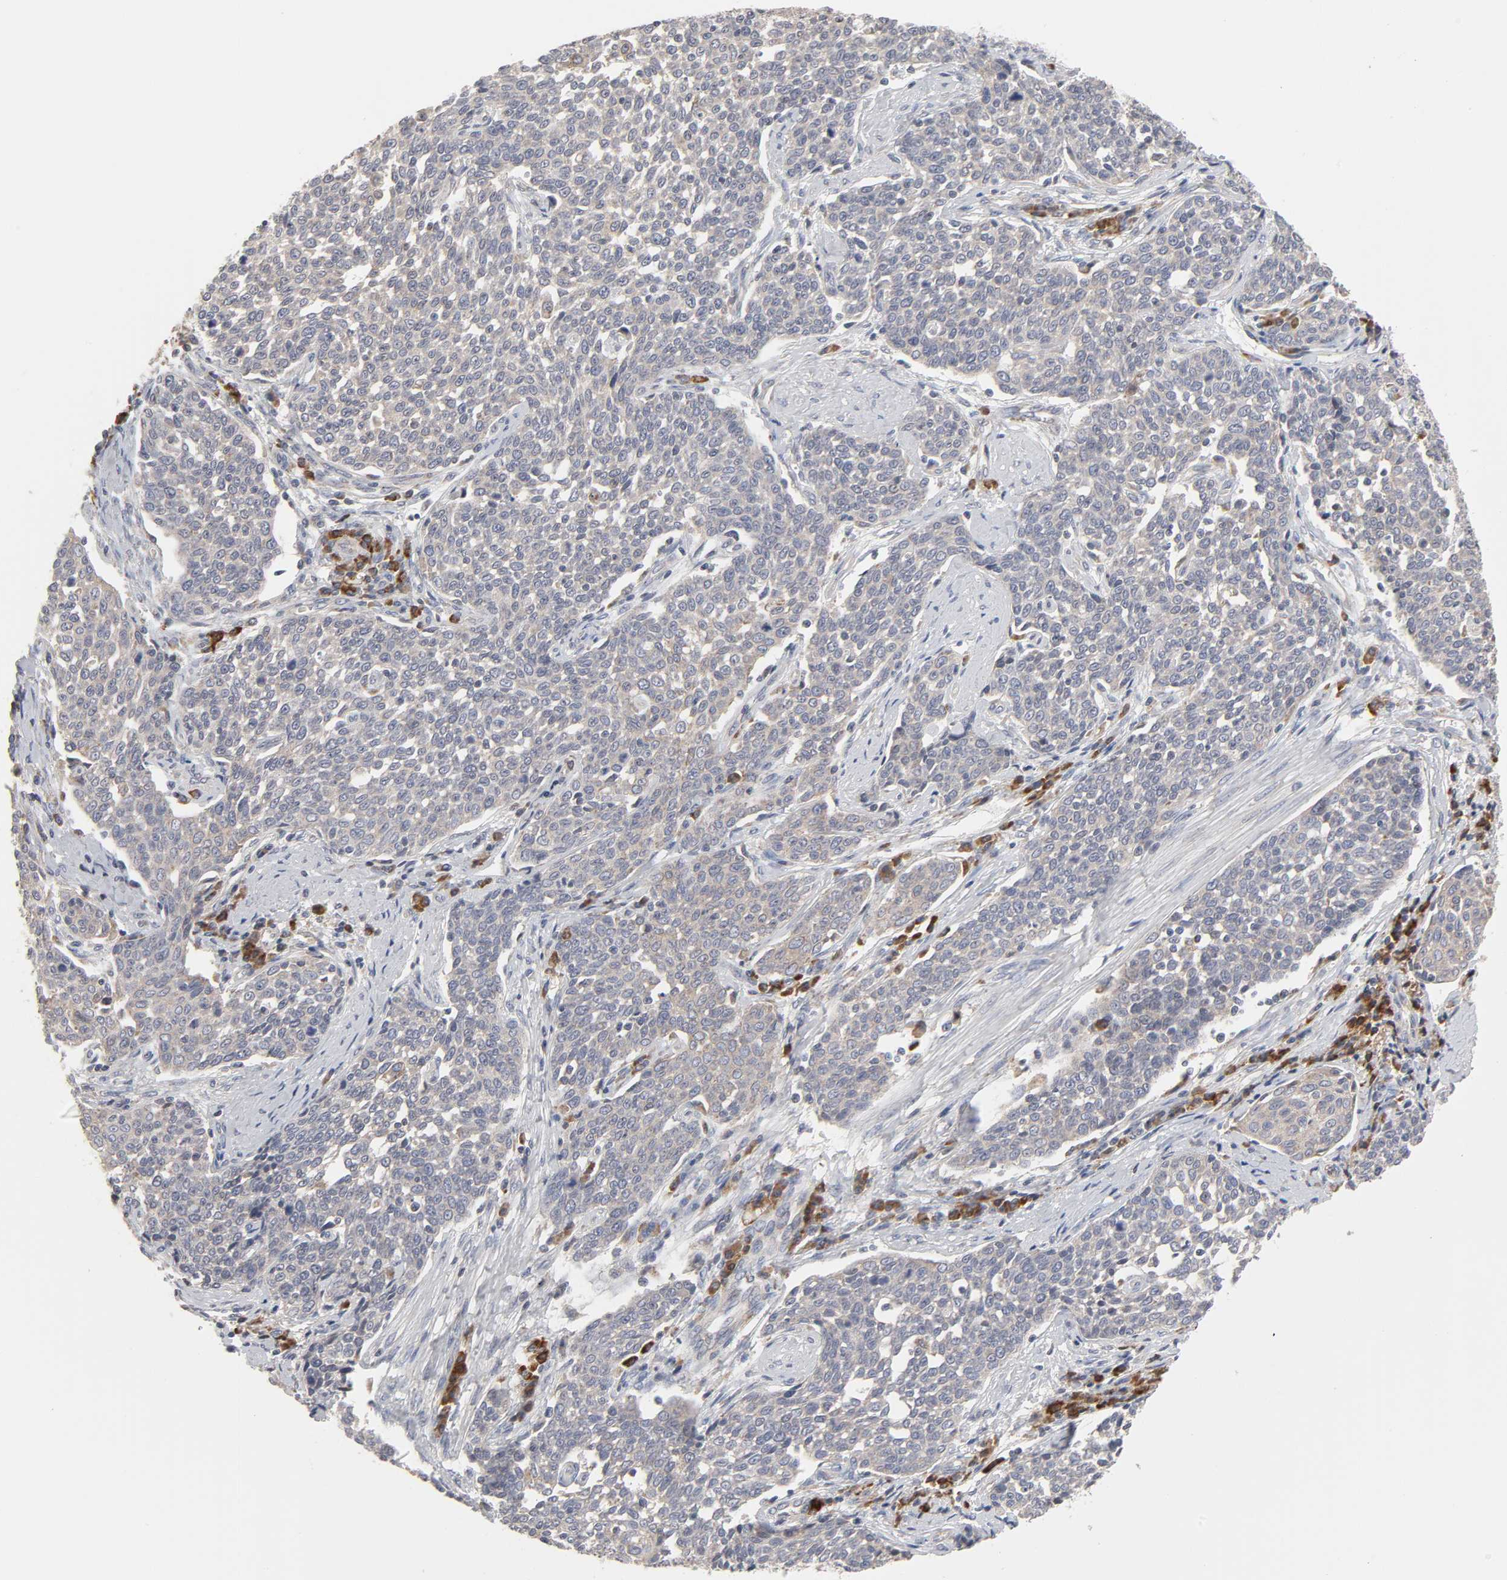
{"staining": {"intensity": "weak", "quantity": ">75%", "location": "cytoplasmic/membranous"}, "tissue": "cervical cancer", "cell_type": "Tumor cells", "image_type": "cancer", "snomed": [{"axis": "morphology", "description": "Squamous cell carcinoma, NOS"}, {"axis": "topography", "description": "Cervix"}], "caption": "Brown immunohistochemical staining in cervical cancer displays weak cytoplasmic/membranous staining in about >75% of tumor cells.", "gene": "IL4R", "patient": {"sex": "female", "age": 34}}